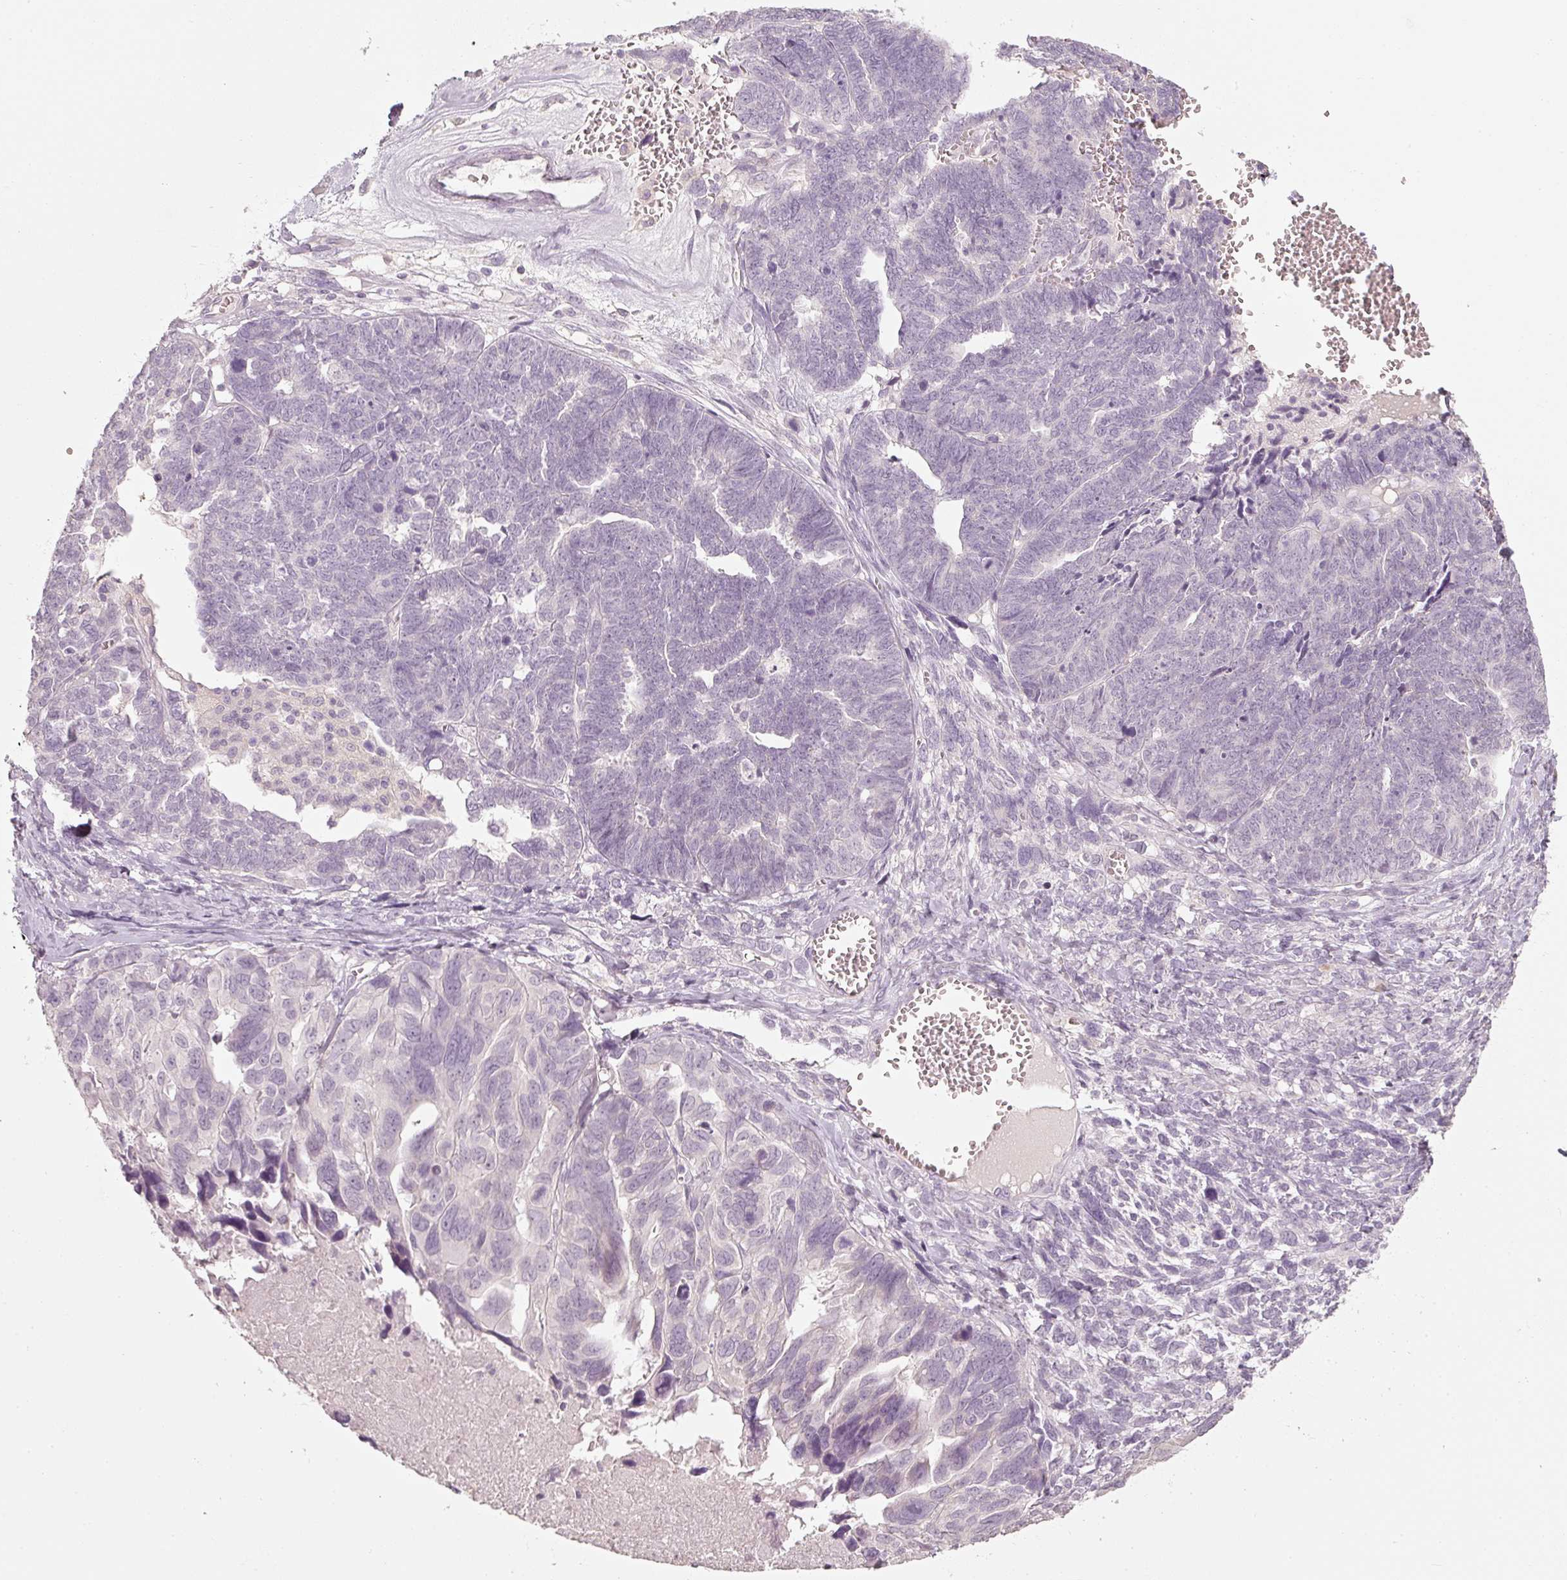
{"staining": {"intensity": "negative", "quantity": "none", "location": "none"}, "tissue": "ovarian cancer", "cell_type": "Tumor cells", "image_type": "cancer", "snomed": [{"axis": "morphology", "description": "Cystadenocarcinoma, serous, NOS"}, {"axis": "topography", "description": "Ovary"}], "caption": "Immunohistochemistry of ovarian cancer (serous cystadenocarcinoma) exhibits no staining in tumor cells.", "gene": "STEAP1", "patient": {"sex": "female", "age": 79}}